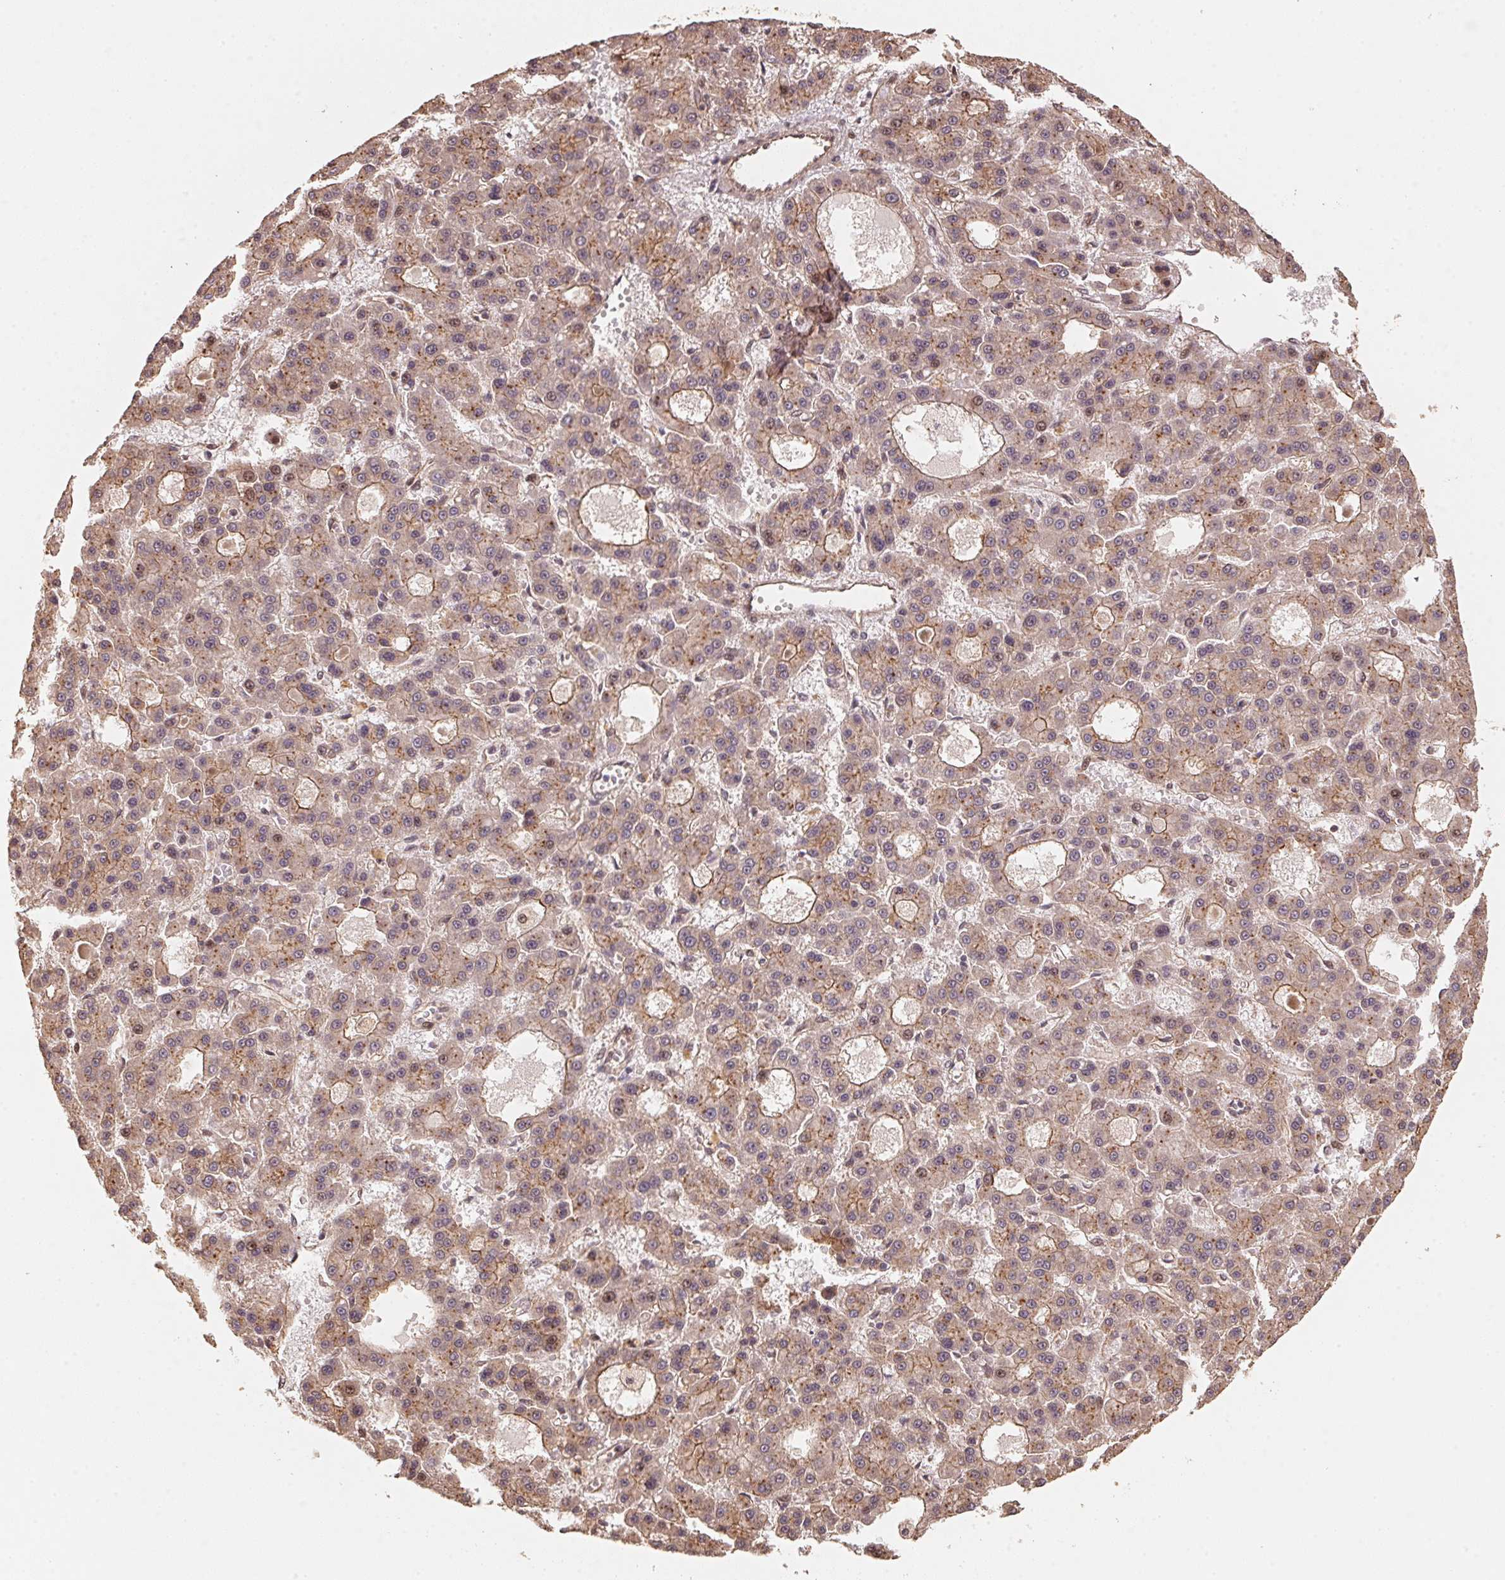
{"staining": {"intensity": "weak", "quantity": "25%-75%", "location": "cytoplasmic/membranous"}, "tissue": "liver cancer", "cell_type": "Tumor cells", "image_type": "cancer", "snomed": [{"axis": "morphology", "description": "Carcinoma, Hepatocellular, NOS"}, {"axis": "topography", "description": "Liver"}], "caption": "The immunohistochemical stain shows weak cytoplasmic/membranous expression in tumor cells of liver cancer (hepatocellular carcinoma) tissue. The protein of interest is shown in brown color, while the nuclei are stained blue.", "gene": "TMEM222", "patient": {"sex": "male", "age": 70}}